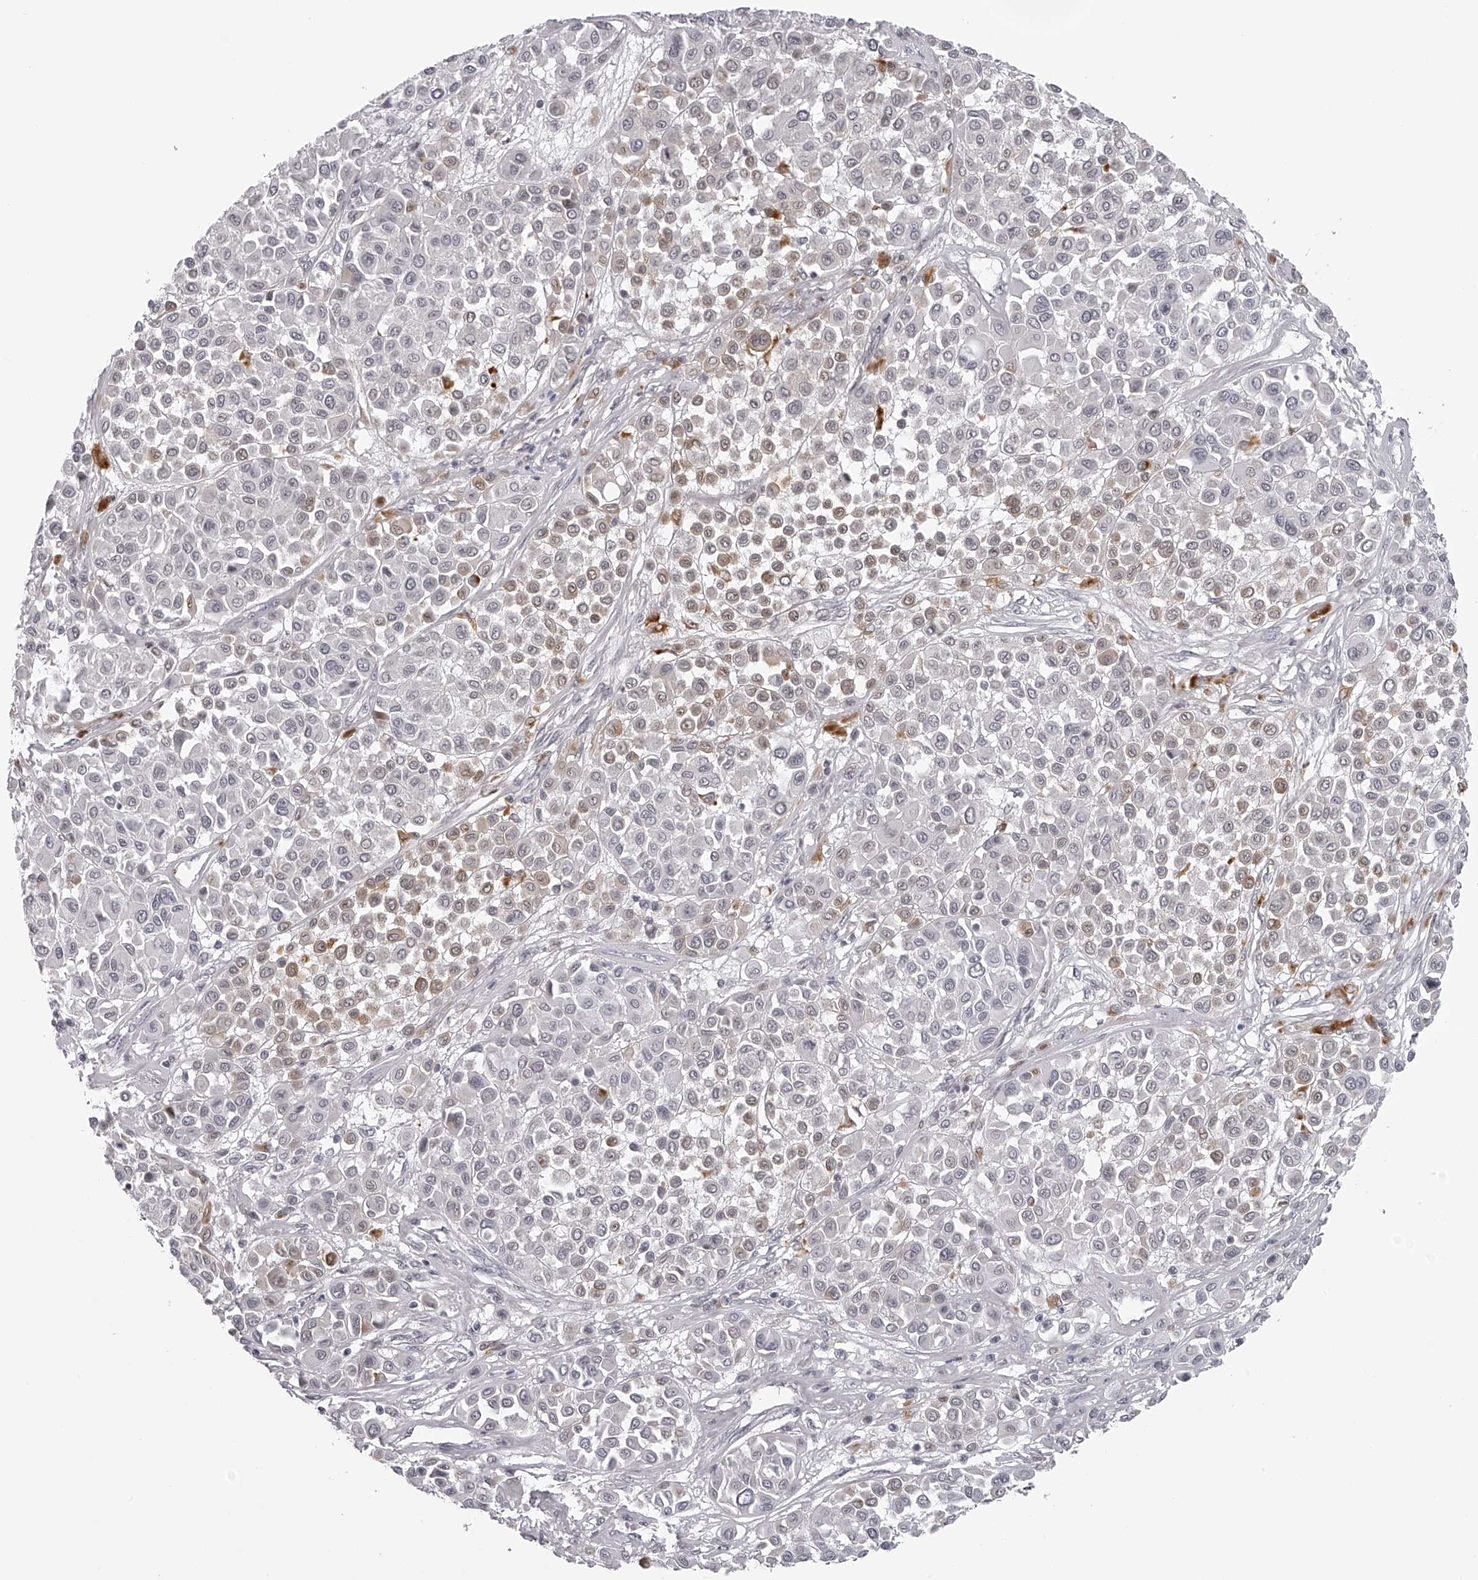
{"staining": {"intensity": "weak", "quantity": "25%-75%", "location": "cytoplasmic/membranous,nuclear"}, "tissue": "melanoma", "cell_type": "Tumor cells", "image_type": "cancer", "snomed": [{"axis": "morphology", "description": "Malignant melanoma, Metastatic site"}, {"axis": "topography", "description": "Soft tissue"}], "caption": "Protein expression analysis of human malignant melanoma (metastatic site) reveals weak cytoplasmic/membranous and nuclear expression in approximately 25%-75% of tumor cells.", "gene": "RNF220", "patient": {"sex": "male", "age": 41}}